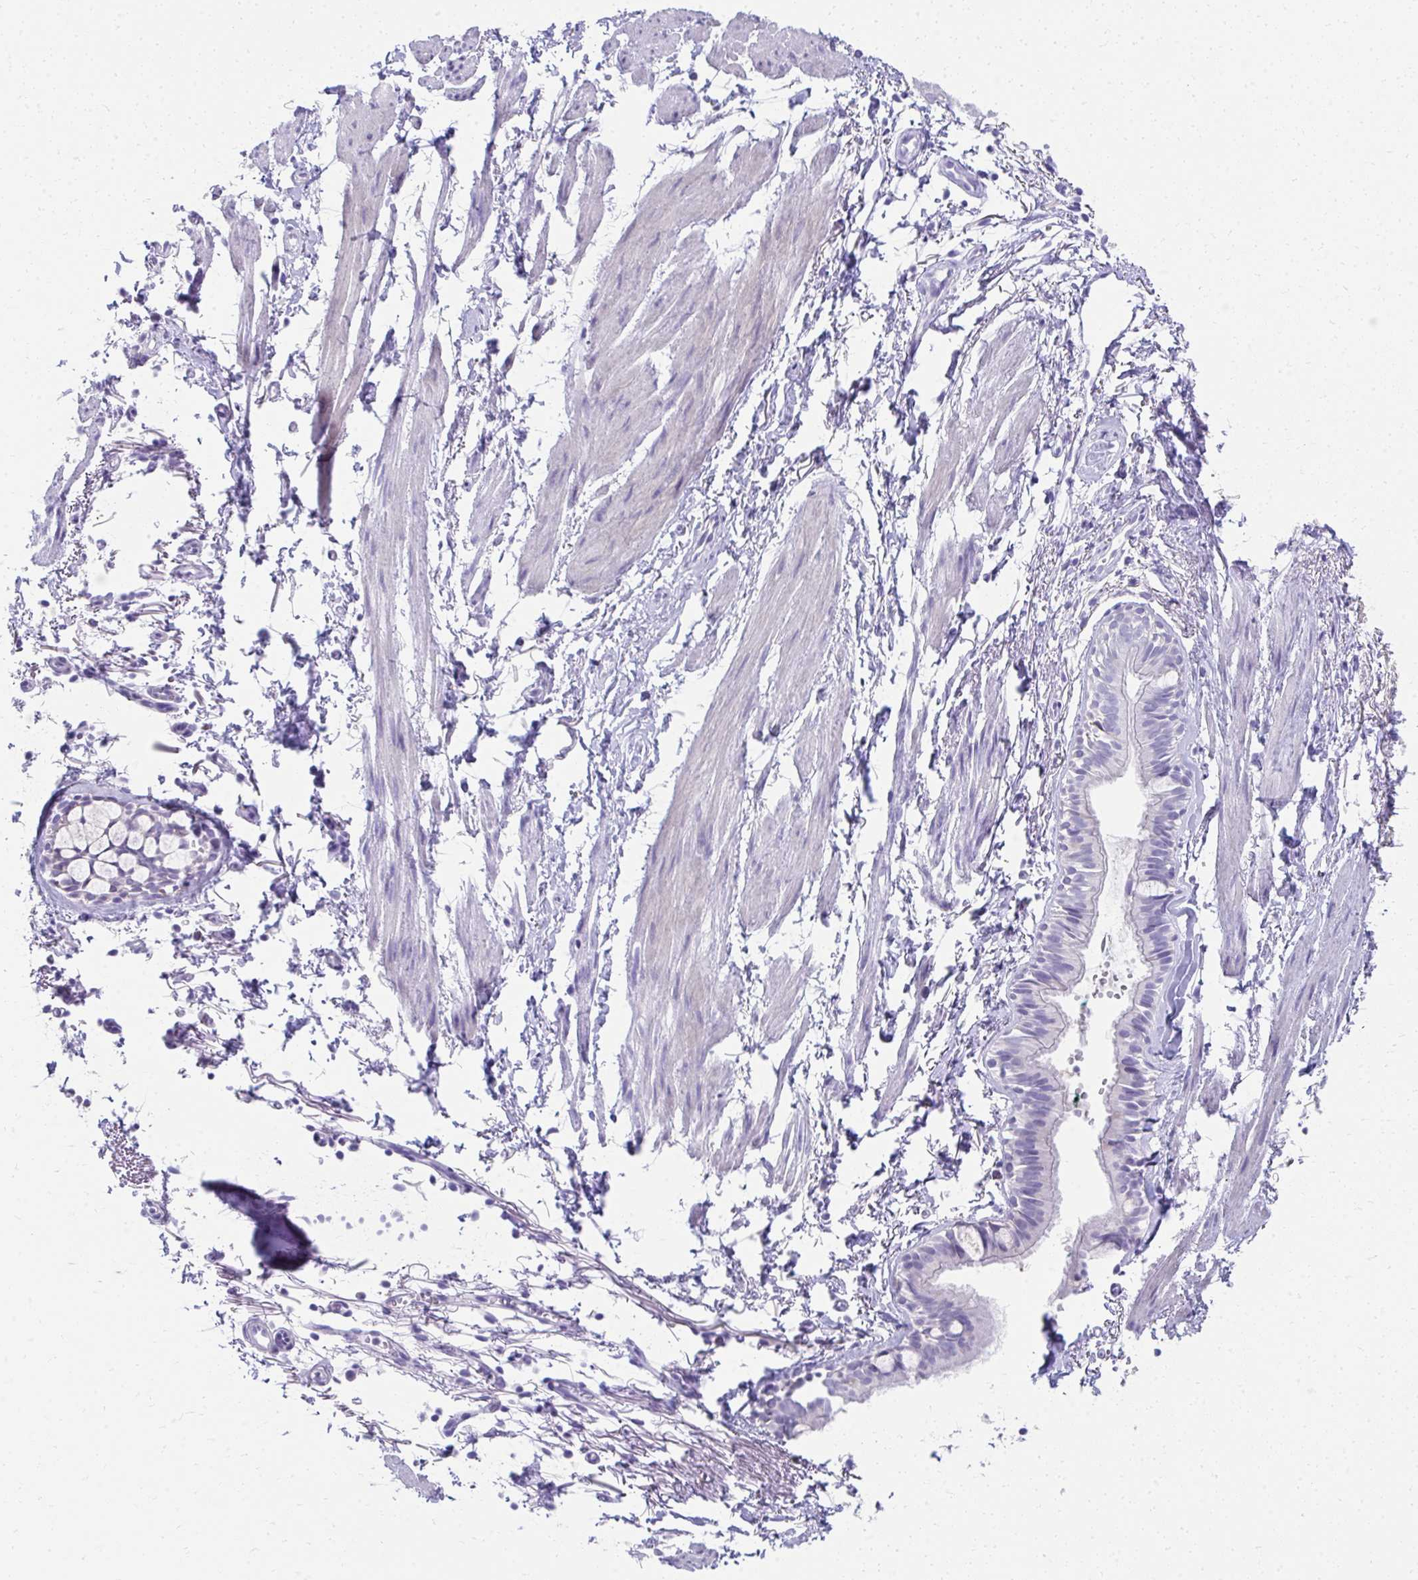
{"staining": {"intensity": "weak", "quantity": "<25%", "location": "cytoplasmic/membranous"}, "tissue": "bronchus", "cell_type": "Respiratory epithelial cells", "image_type": "normal", "snomed": [{"axis": "morphology", "description": "Normal tissue, NOS"}, {"axis": "topography", "description": "Cartilage tissue"}, {"axis": "topography", "description": "Bronchus"}, {"axis": "topography", "description": "Peripheral nerve tissue"}], "caption": "A photomicrograph of bronchus stained for a protein reveals no brown staining in respiratory epithelial cells.", "gene": "SEC14L3", "patient": {"sex": "female", "age": 59}}